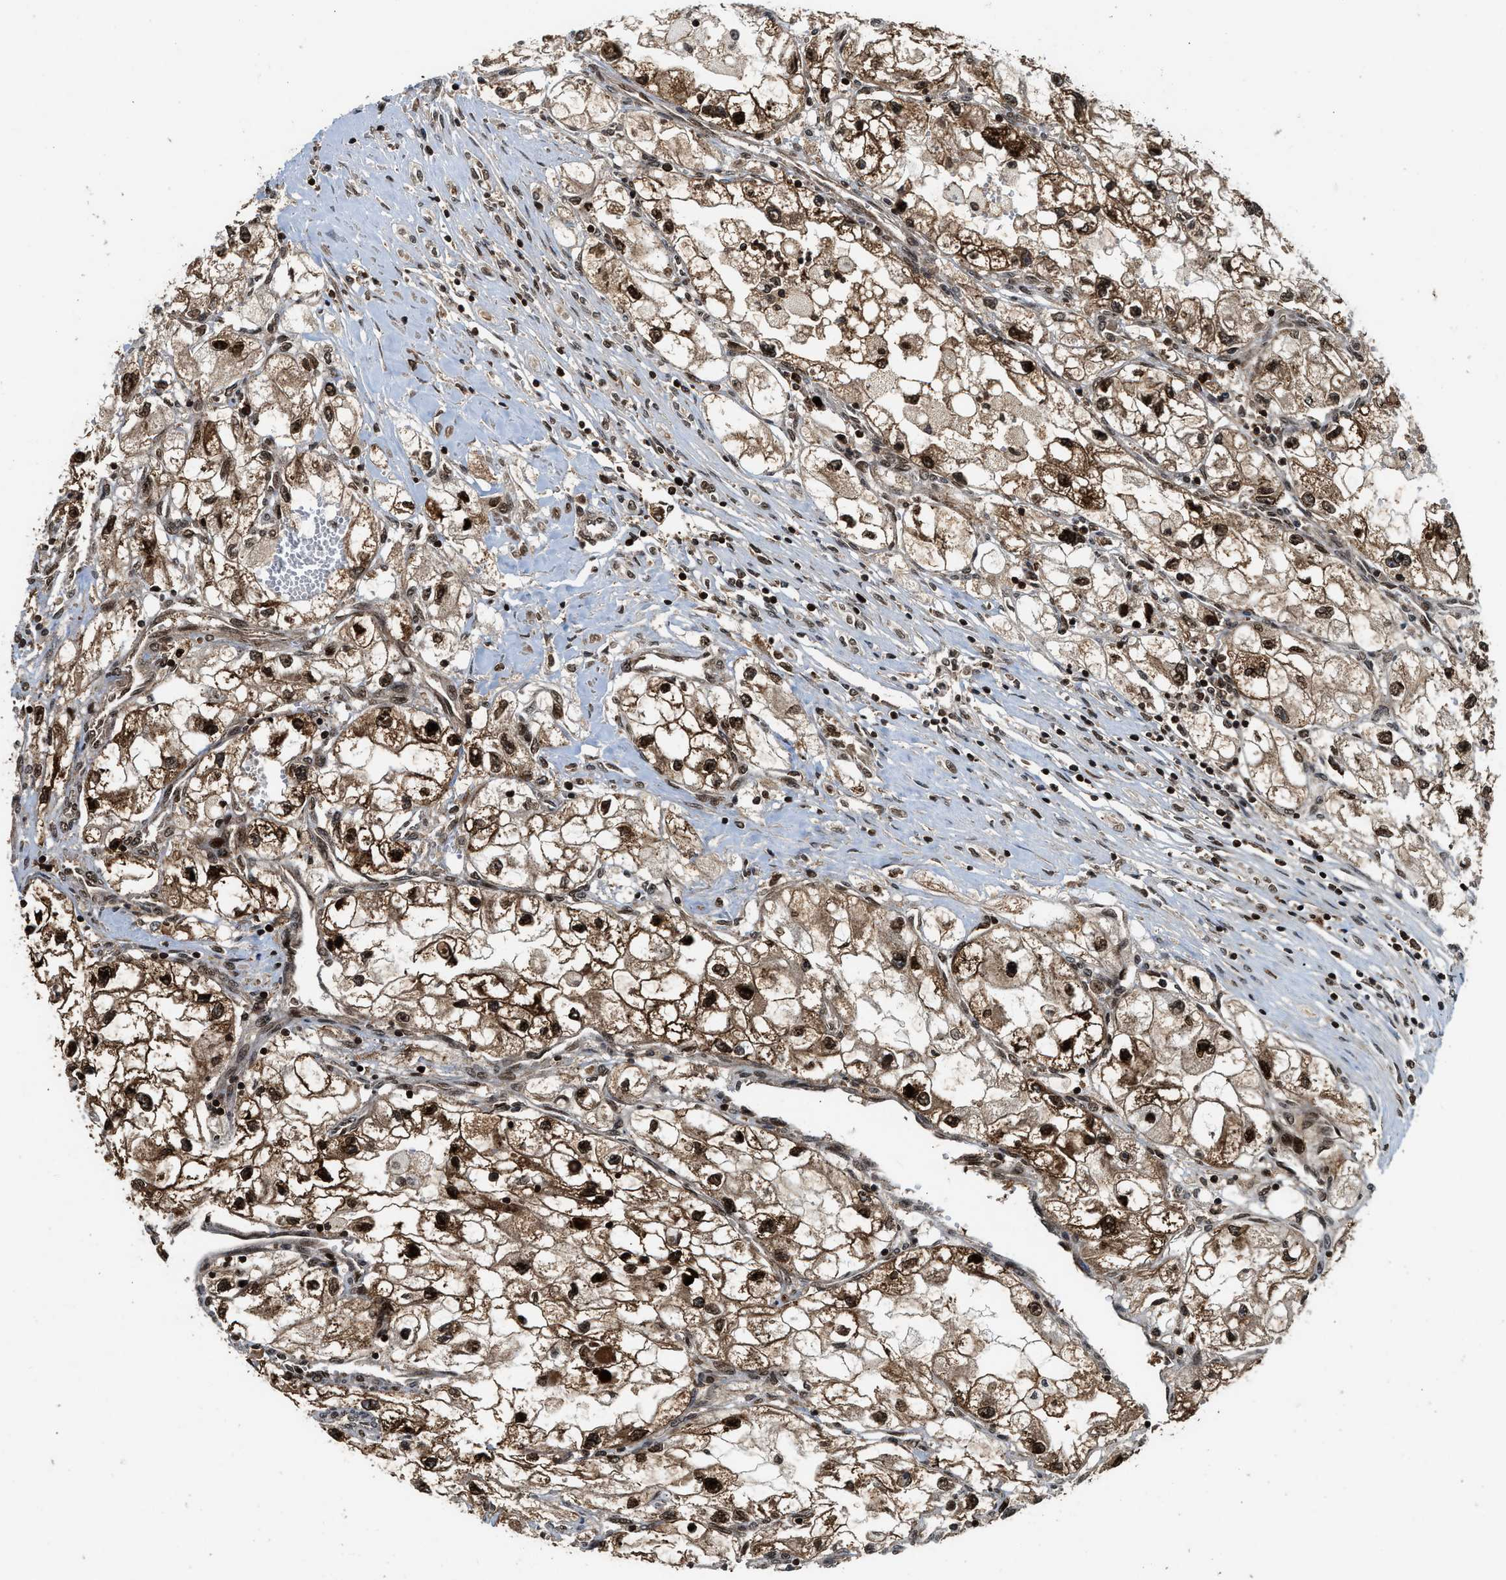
{"staining": {"intensity": "strong", "quantity": ">75%", "location": "cytoplasmic/membranous,nuclear"}, "tissue": "renal cancer", "cell_type": "Tumor cells", "image_type": "cancer", "snomed": [{"axis": "morphology", "description": "Adenocarcinoma, NOS"}, {"axis": "topography", "description": "Kidney"}], "caption": "An immunohistochemistry image of neoplastic tissue is shown. Protein staining in brown shows strong cytoplasmic/membranous and nuclear positivity in renal cancer (adenocarcinoma) within tumor cells.", "gene": "MDM2", "patient": {"sex": "female", "age": 70}}